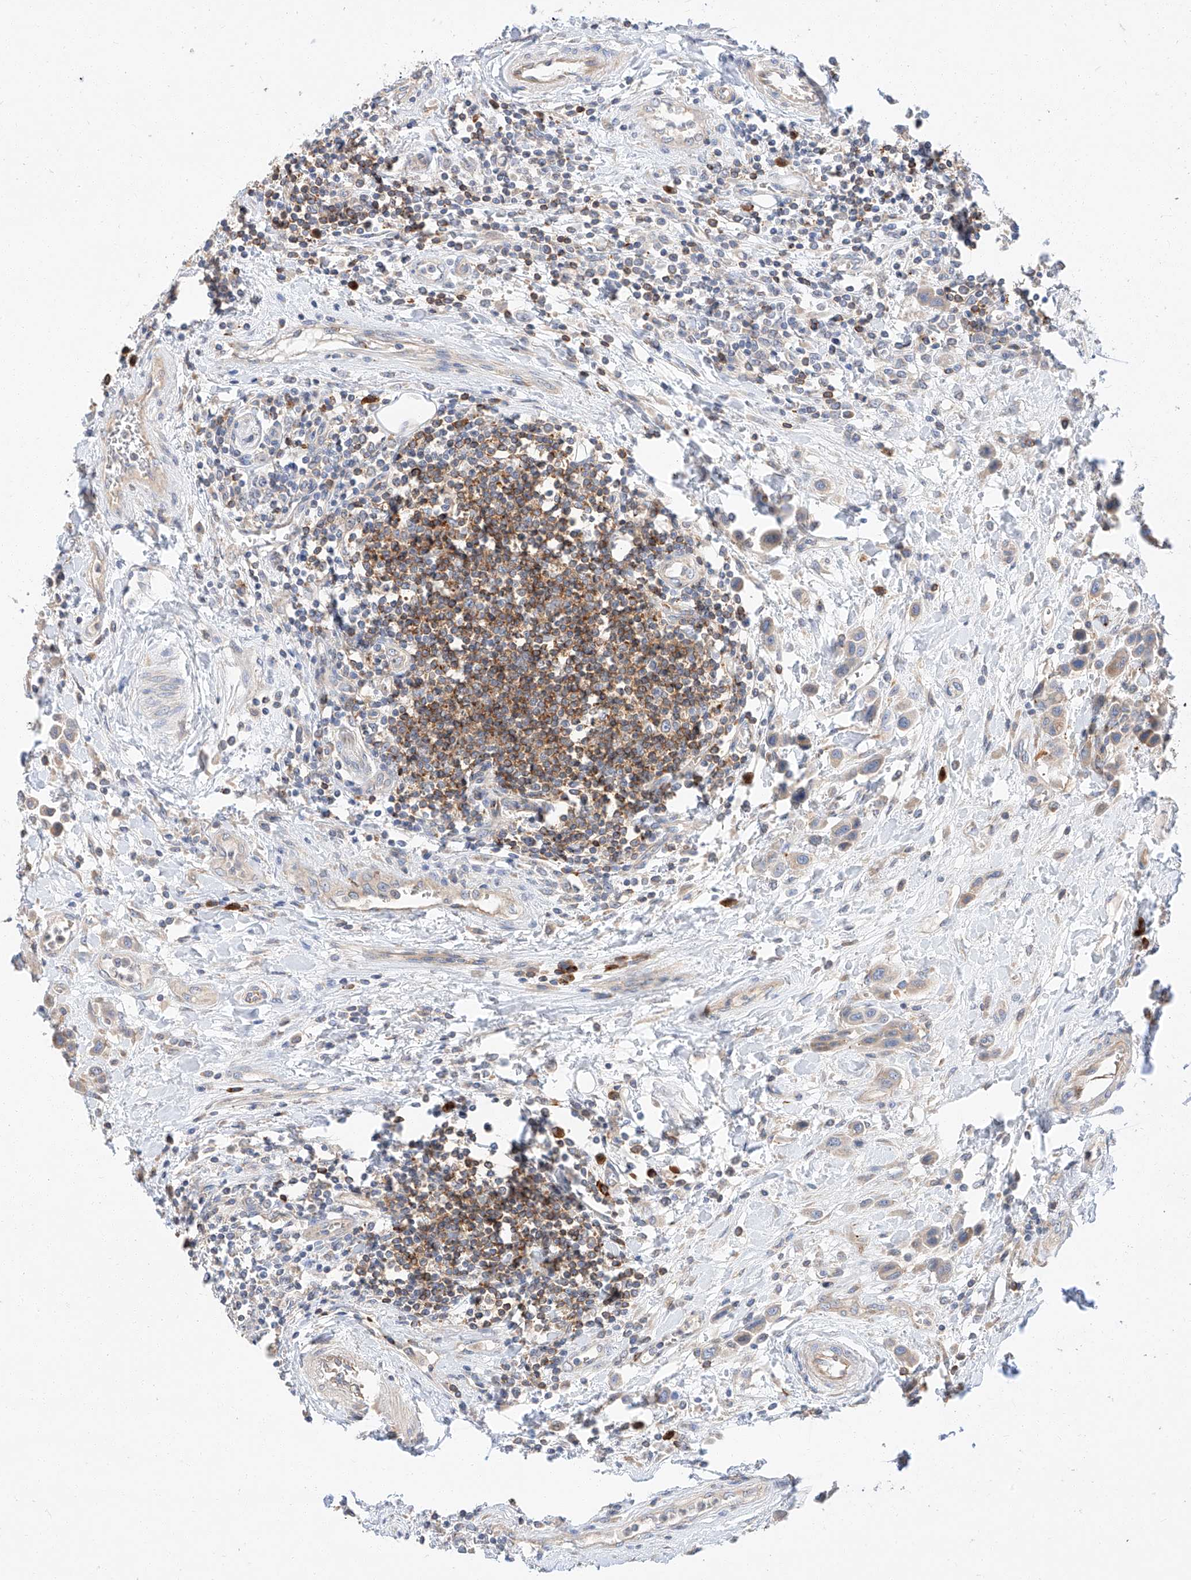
{"staining": {"intensity": "weak", "quantity": "25%-75%", "location": "cytoplasmic/membranous"}, "tissue": "urothelial cancer", "cell_type": "Tumor cells", "image_type": "cancer", "snomed": [{"axis": "morphology", "description": "Urothelial carcinoma, High grade"}, {"axis": "topography", "description": "Urinary bladder"}], "caption": "Immunohistochemical staining of urothelial cancer shows low levels of weak cytoplasmic/membranous expression in approximately 25%-75% of tumor cells. The staining is performed using DAB (3,3'-diaminobenzidine) brown chromogen to label protein expression. The nuclei are counter-stained blue using hematoxylin.", "gene": "GLMN", "patient": {"sex": "male", "age": 50}}